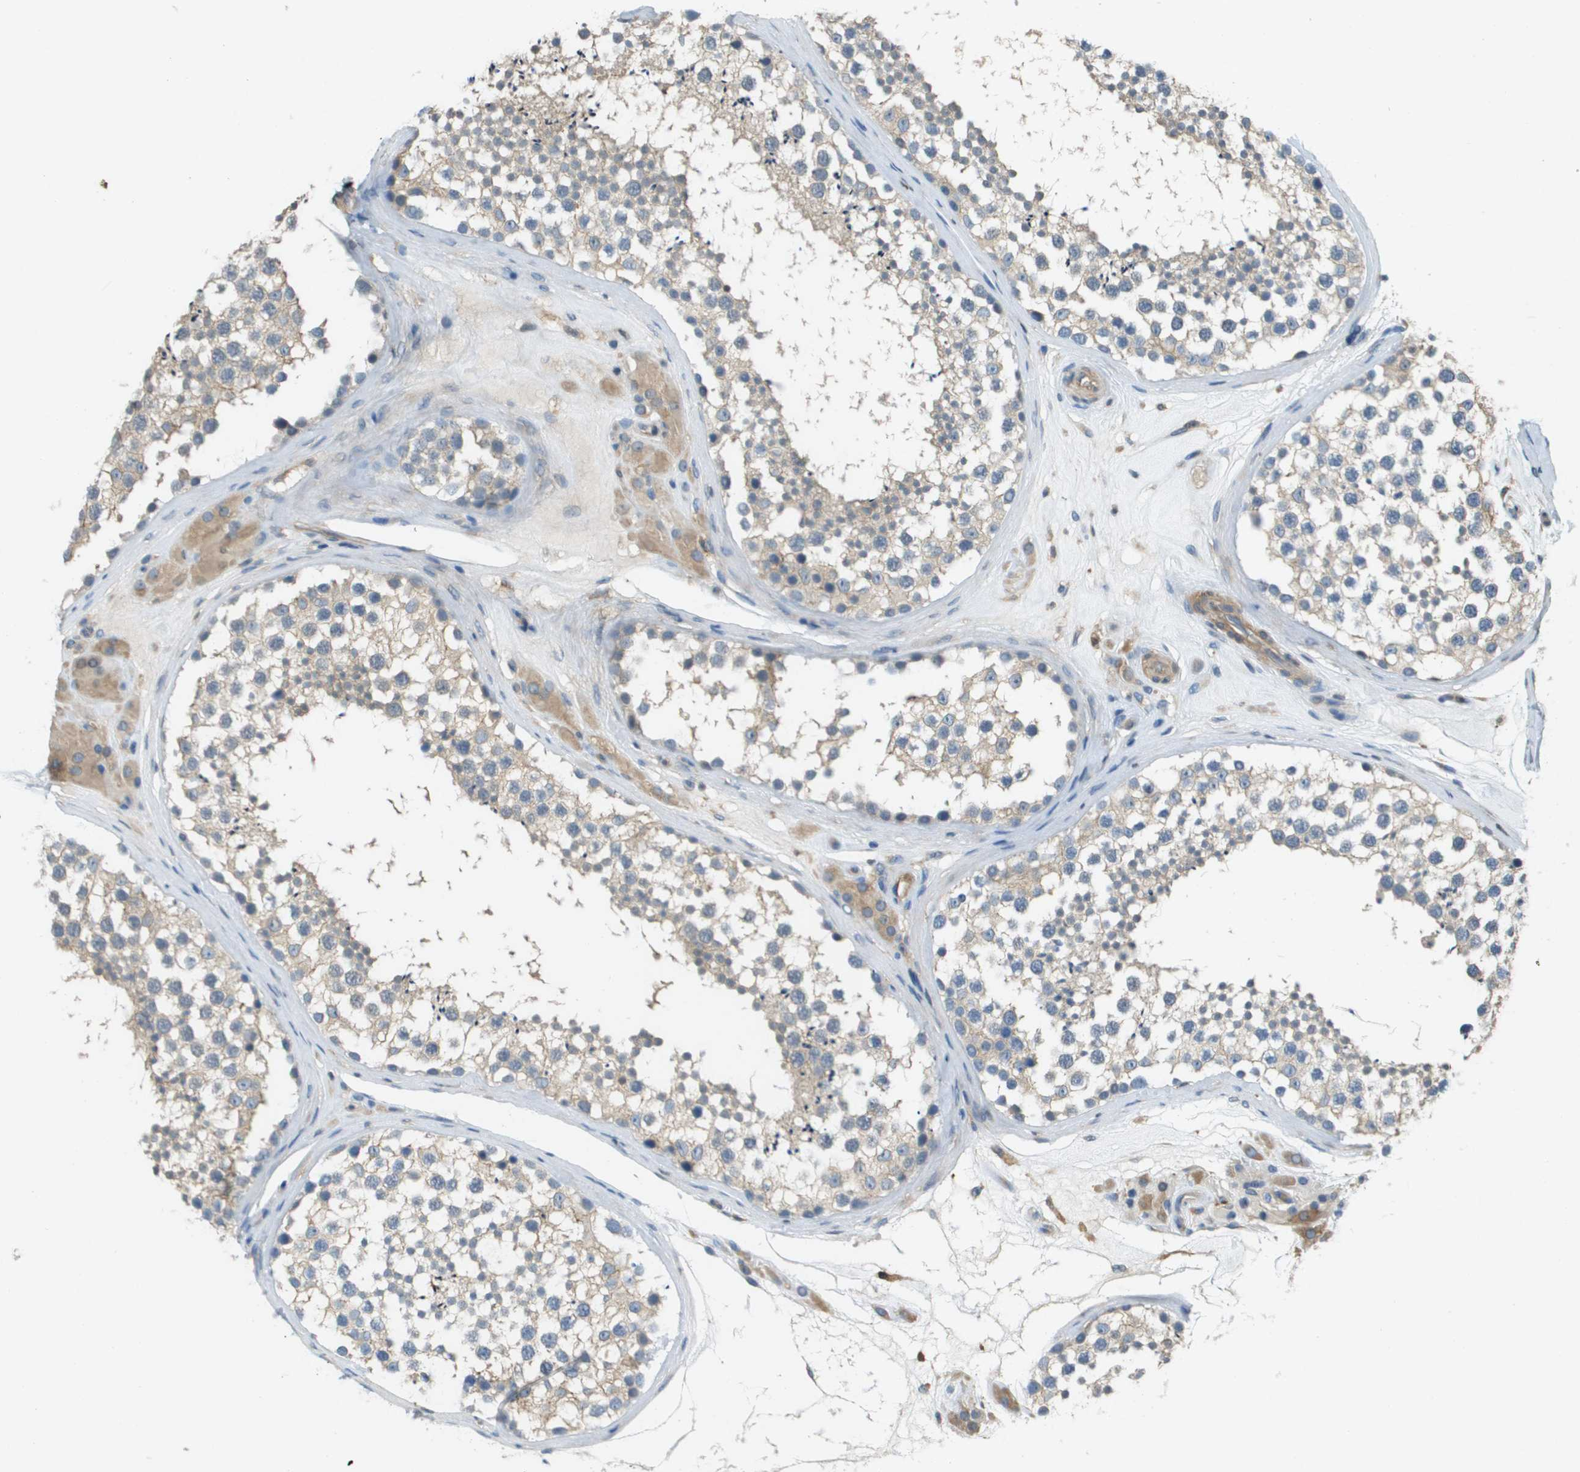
{"staining": {"intensity": "weak", "quantity": ">75%", "location": "cytoplasmic/membranous"}, "tissue": "testis", "cell_type": "Cells in seminiferous ducts", "image_type": "normal", "snomed": [{"axis": "morphology", "description": "Normal tissue, NOS"}, {"axis": "topography", "description": "Testis"}], "caption": "Immunohistochemical staining of normal human testis demonstrates low levels of weak cytoplasmic/membranous positivity in approximately >75% of cells in seminiferous ducts.", "gene": "CORO1B", "patient": {"sex": "male", "age": 46}}